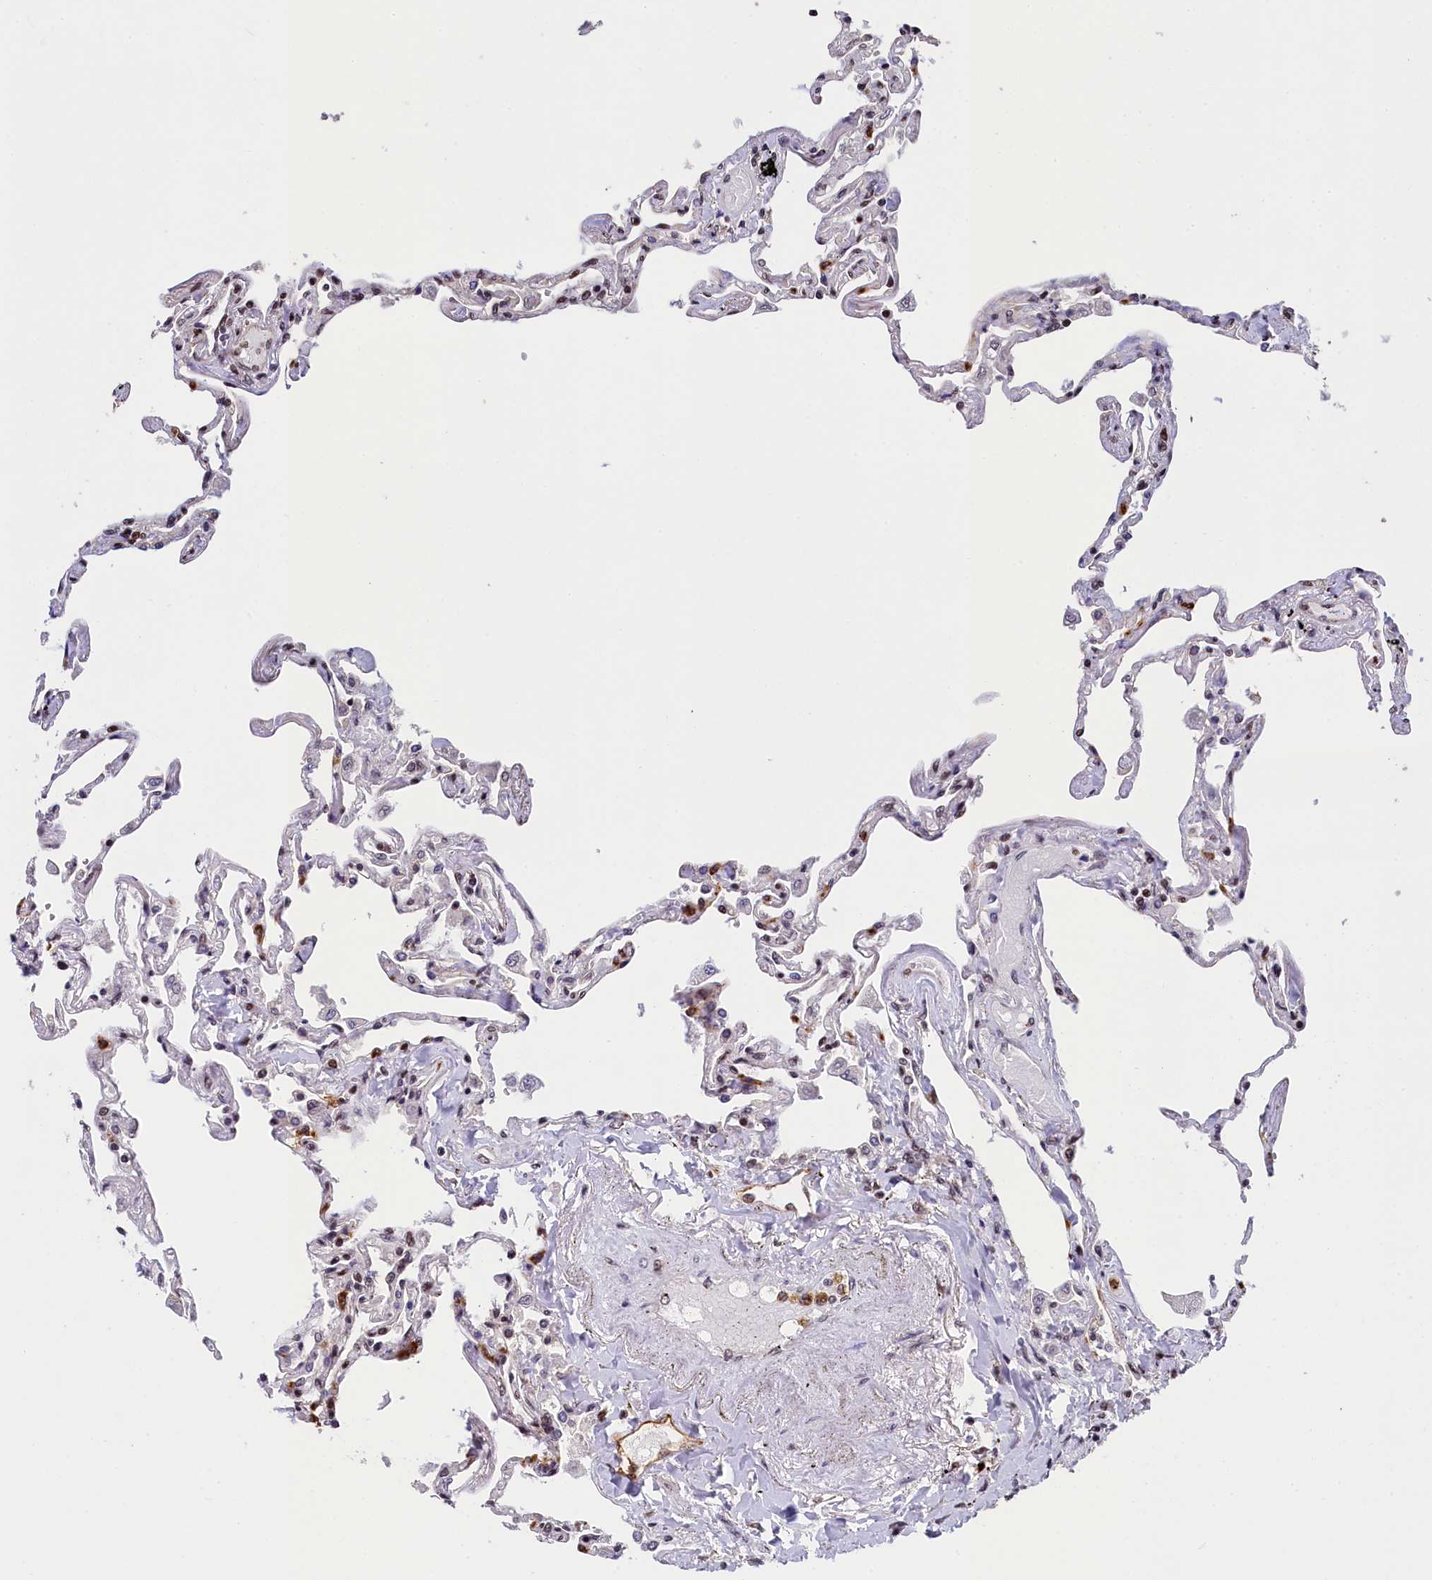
{"staining": {"intensity": "strong", "quantity": "25%-75%", "location": "nuclear"}, "tissue": "lung", "cell_type": "Alveolar cells", "image_type": "normal", "snomed": [{"axis": "morphology", "description": "Normal tissue, NOS"}, {"axis": "topography", "description": "Lung"}], "caption": "A brown stain shows strong nuclear staining of a protein in alveolar cells of normal human lung. Ihc stains the protein in brown and the nuclei are stained blue.", "gene": "ADIG", "patient": {"sex": "female", "age": 67}}